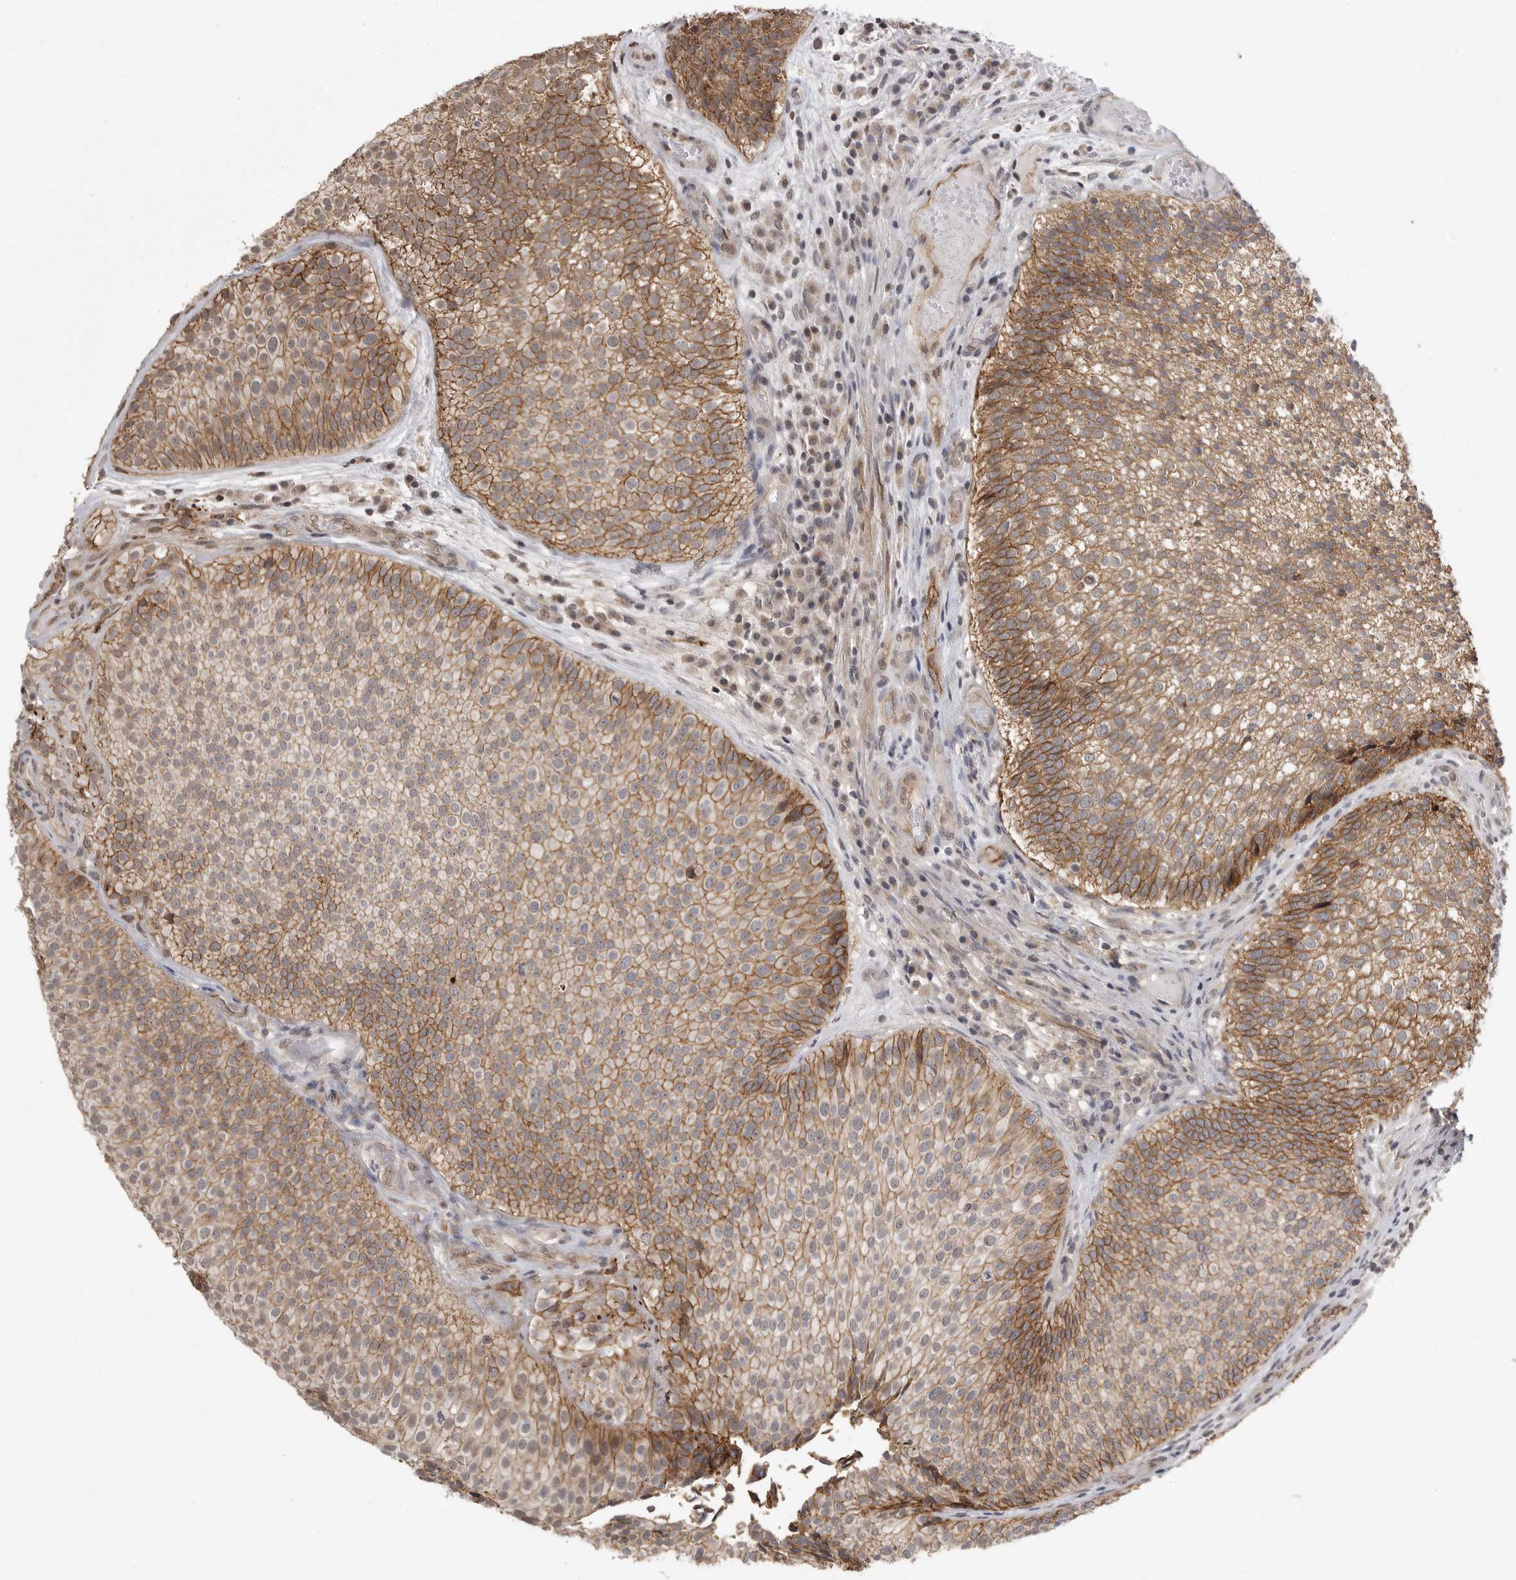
{"staining": {"intensity": "moderate", "quantity": ">75%", "location": "cytoplasmic/membranous"}, "tissue": "urothelial cancer", "cell_type": "Tumor cells", "image_type": "cancer", "snomed": [{"axis": "morphology", "description": "Urothelial carcinoma, Low grade"}, {"axis": "topography", "description": "Urinary bladder"}], "caption": "Immunohistochemistry (IHC) histopathology image of human urothelial cancer stained for a protein (brown), which displays medium levels of moderate cytoplasmic/membranous positivity in approximately >75% of tumor cells.", "gene": "NECTIN1", "patient": {"sex": "male", "age": 86}}